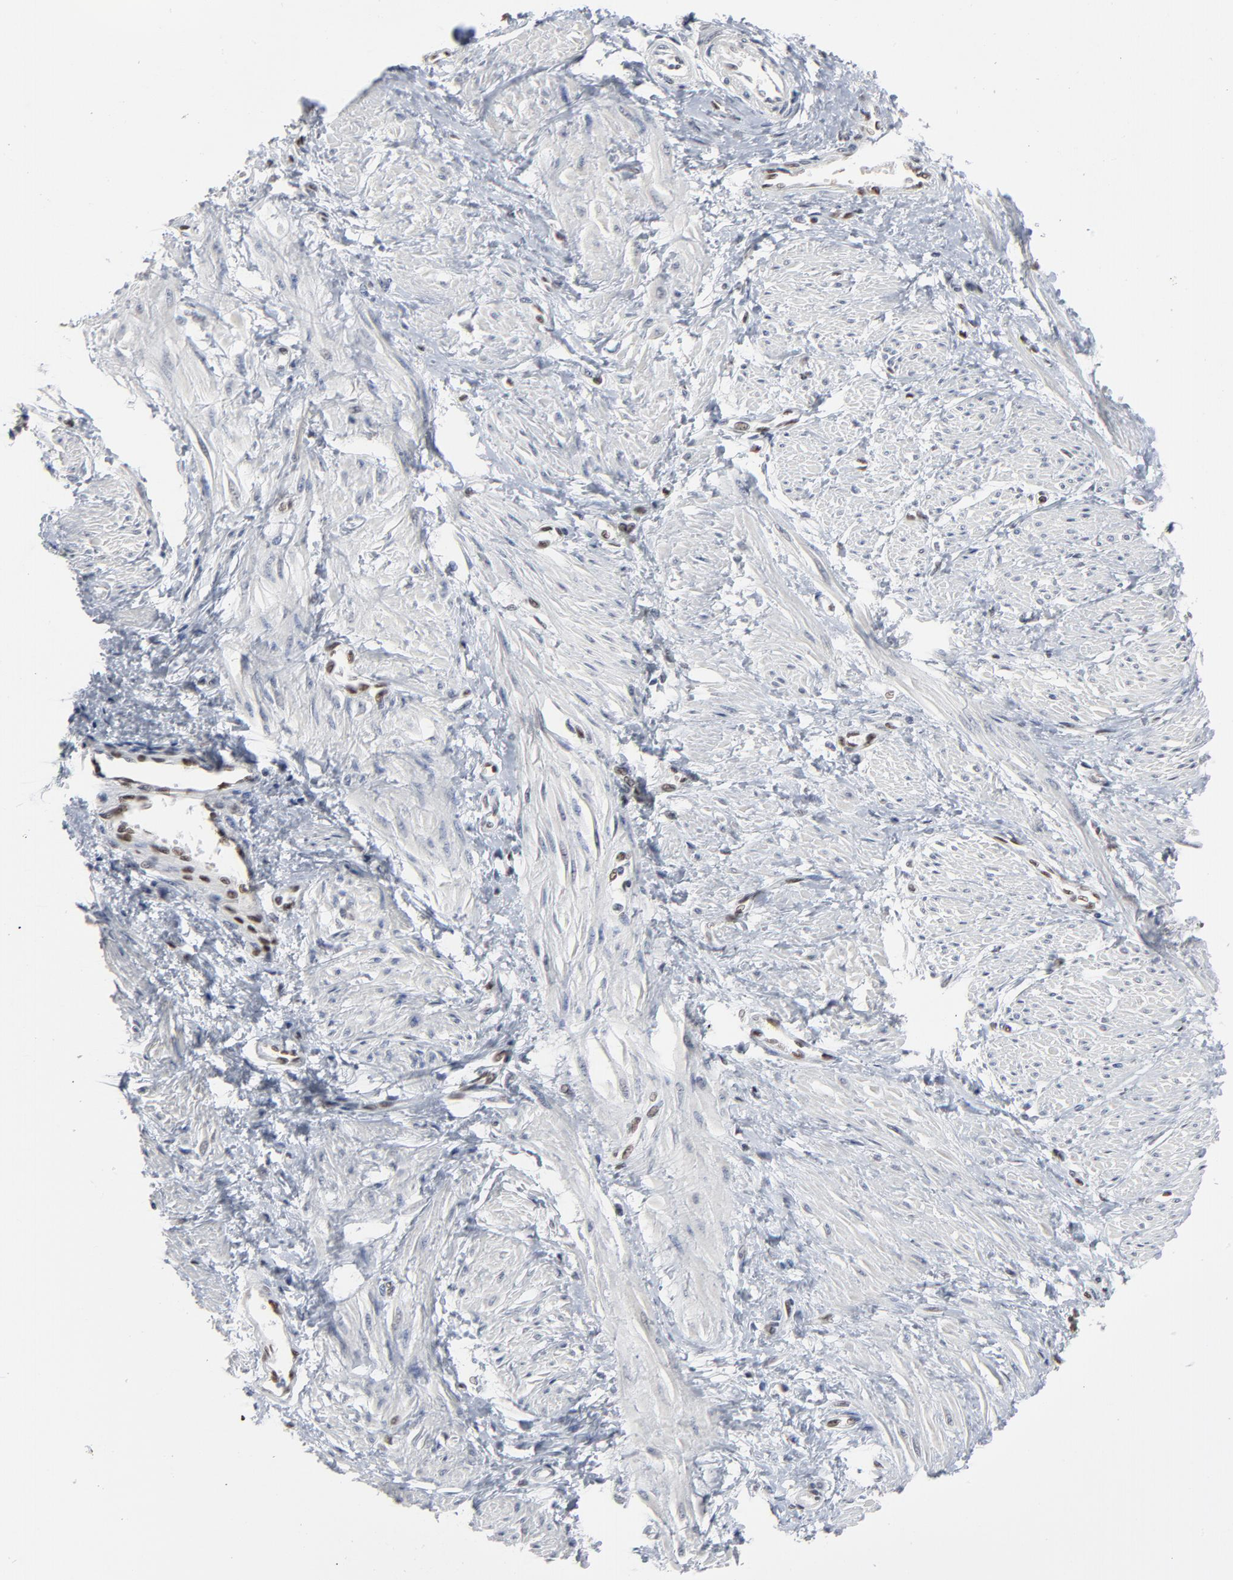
{"staining": {"intensity": "negative", "quantity": "none", "location": "none"}, "tissue": "smooth muscle", "cell_type": "Smooth muscle cells", "image_type": "normal", "snomed": [{"axis": "morphology", "description": "Normal tissue, NOS"}, {"axis": "topography", "description": "Smooth muscle"}, {"axis": "topography", "description": "Uterus"}], "caption": "Immunohistochemistry of unremarkable smooth muscle exhibits no expression in smooth muscle cells.", "gene": "ATF7", "patient": {"sex": "female", "age": 39}}